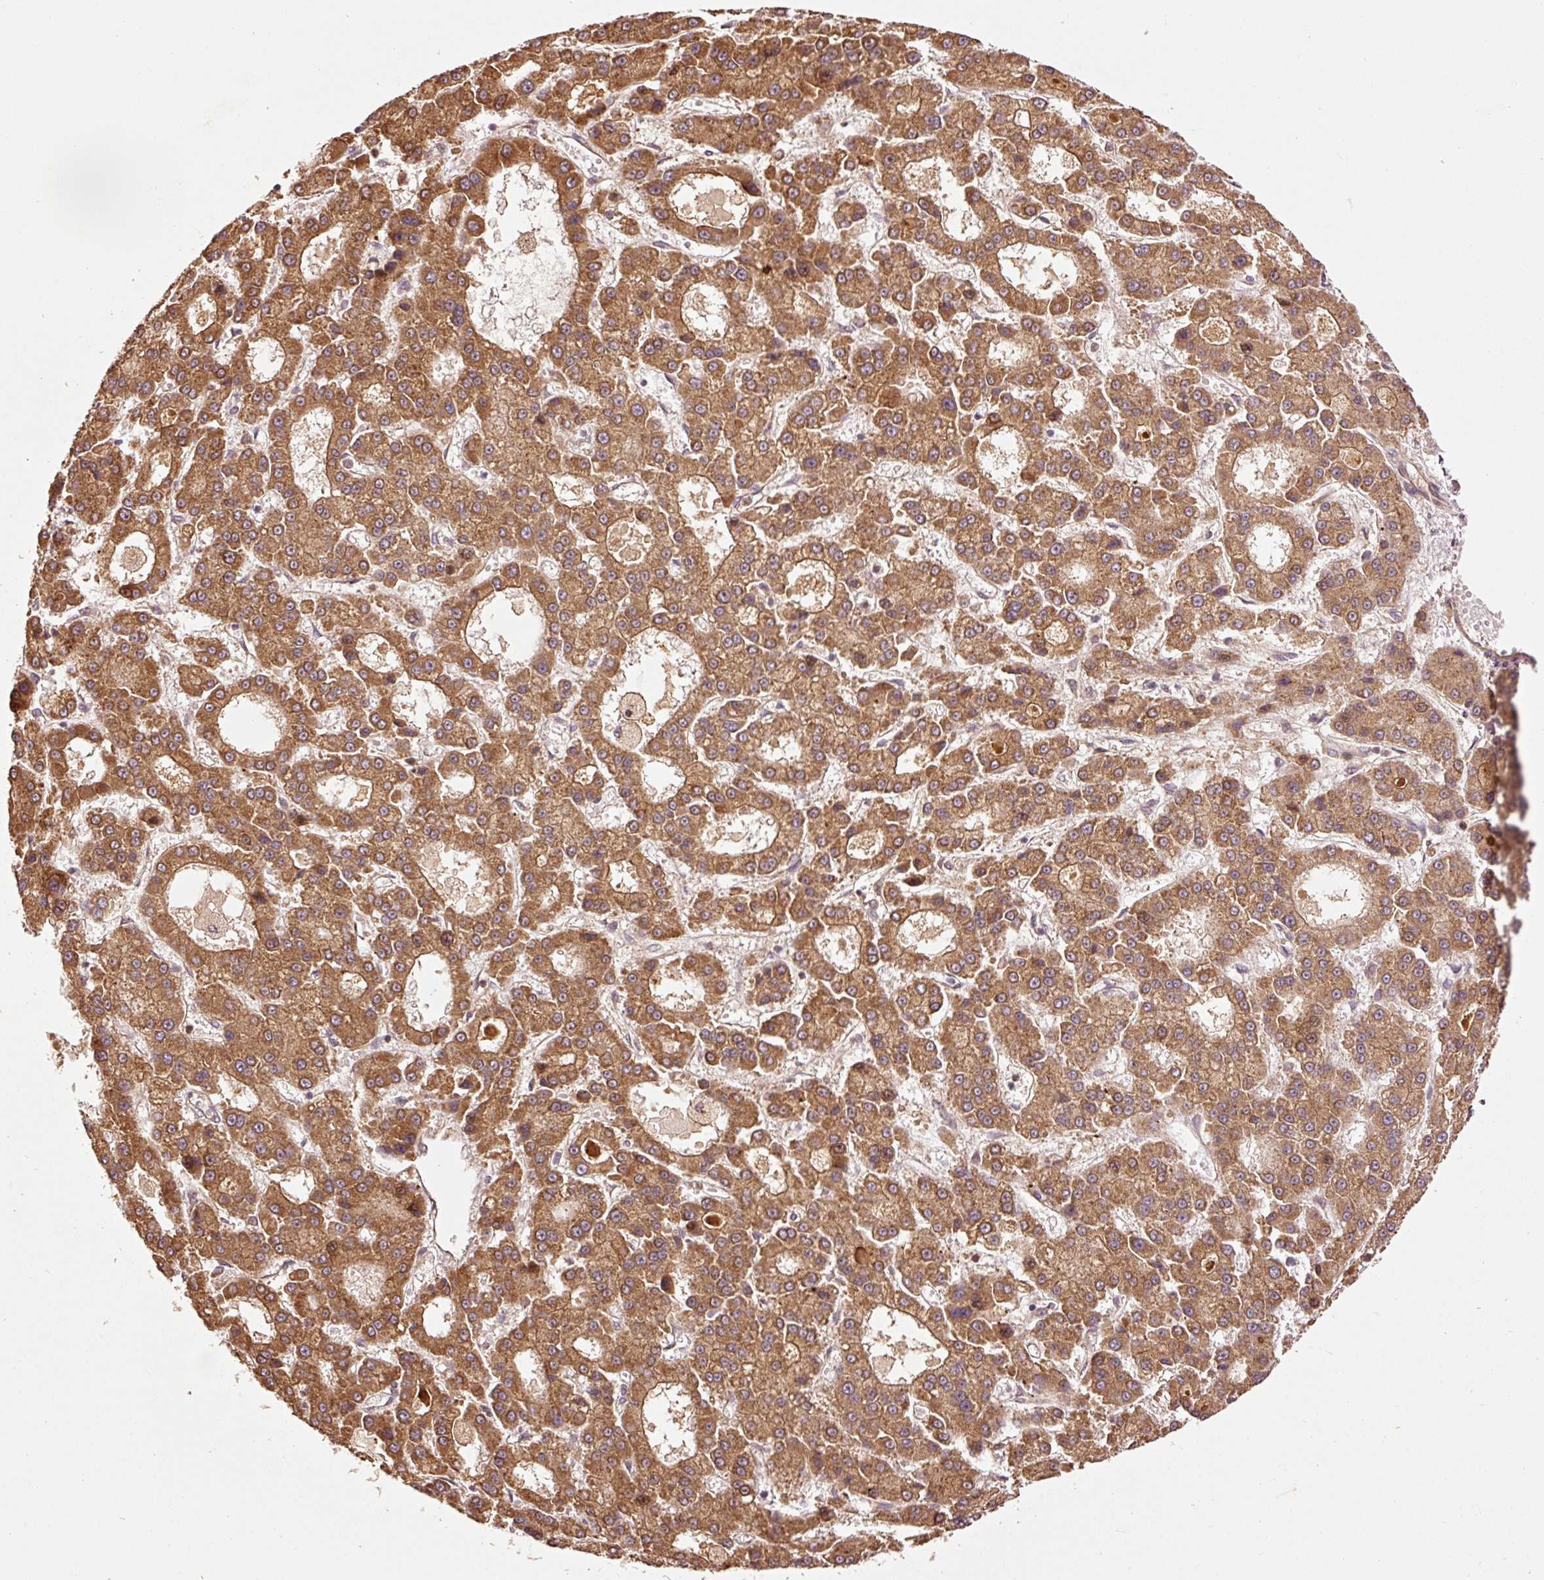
{"staining": {"intensity": "strong", "quantity": ">75%", "location": "cytoplasmic/membranous"}, "tissue": "liver cancer", "cell_type": "Tumor cells", "image_type": "cancer", "snomed": [{"axis": "morphology", "description": "Carcinoma, Hepatocellular, NOS"}, {"axis": "topography", "description": "Liver"}], "caption": "A high-resolution photomicrograph shows IHC staining of liver cancer, which shows strong cytoplasmic/membranous staining in about >75% of tumor cells. Immunohistochemistry (ihc) stains the protein in brown and the nuclei are stained blue.", "gene": "OXER1", "patient": {"sex": "male", "age": 70}}